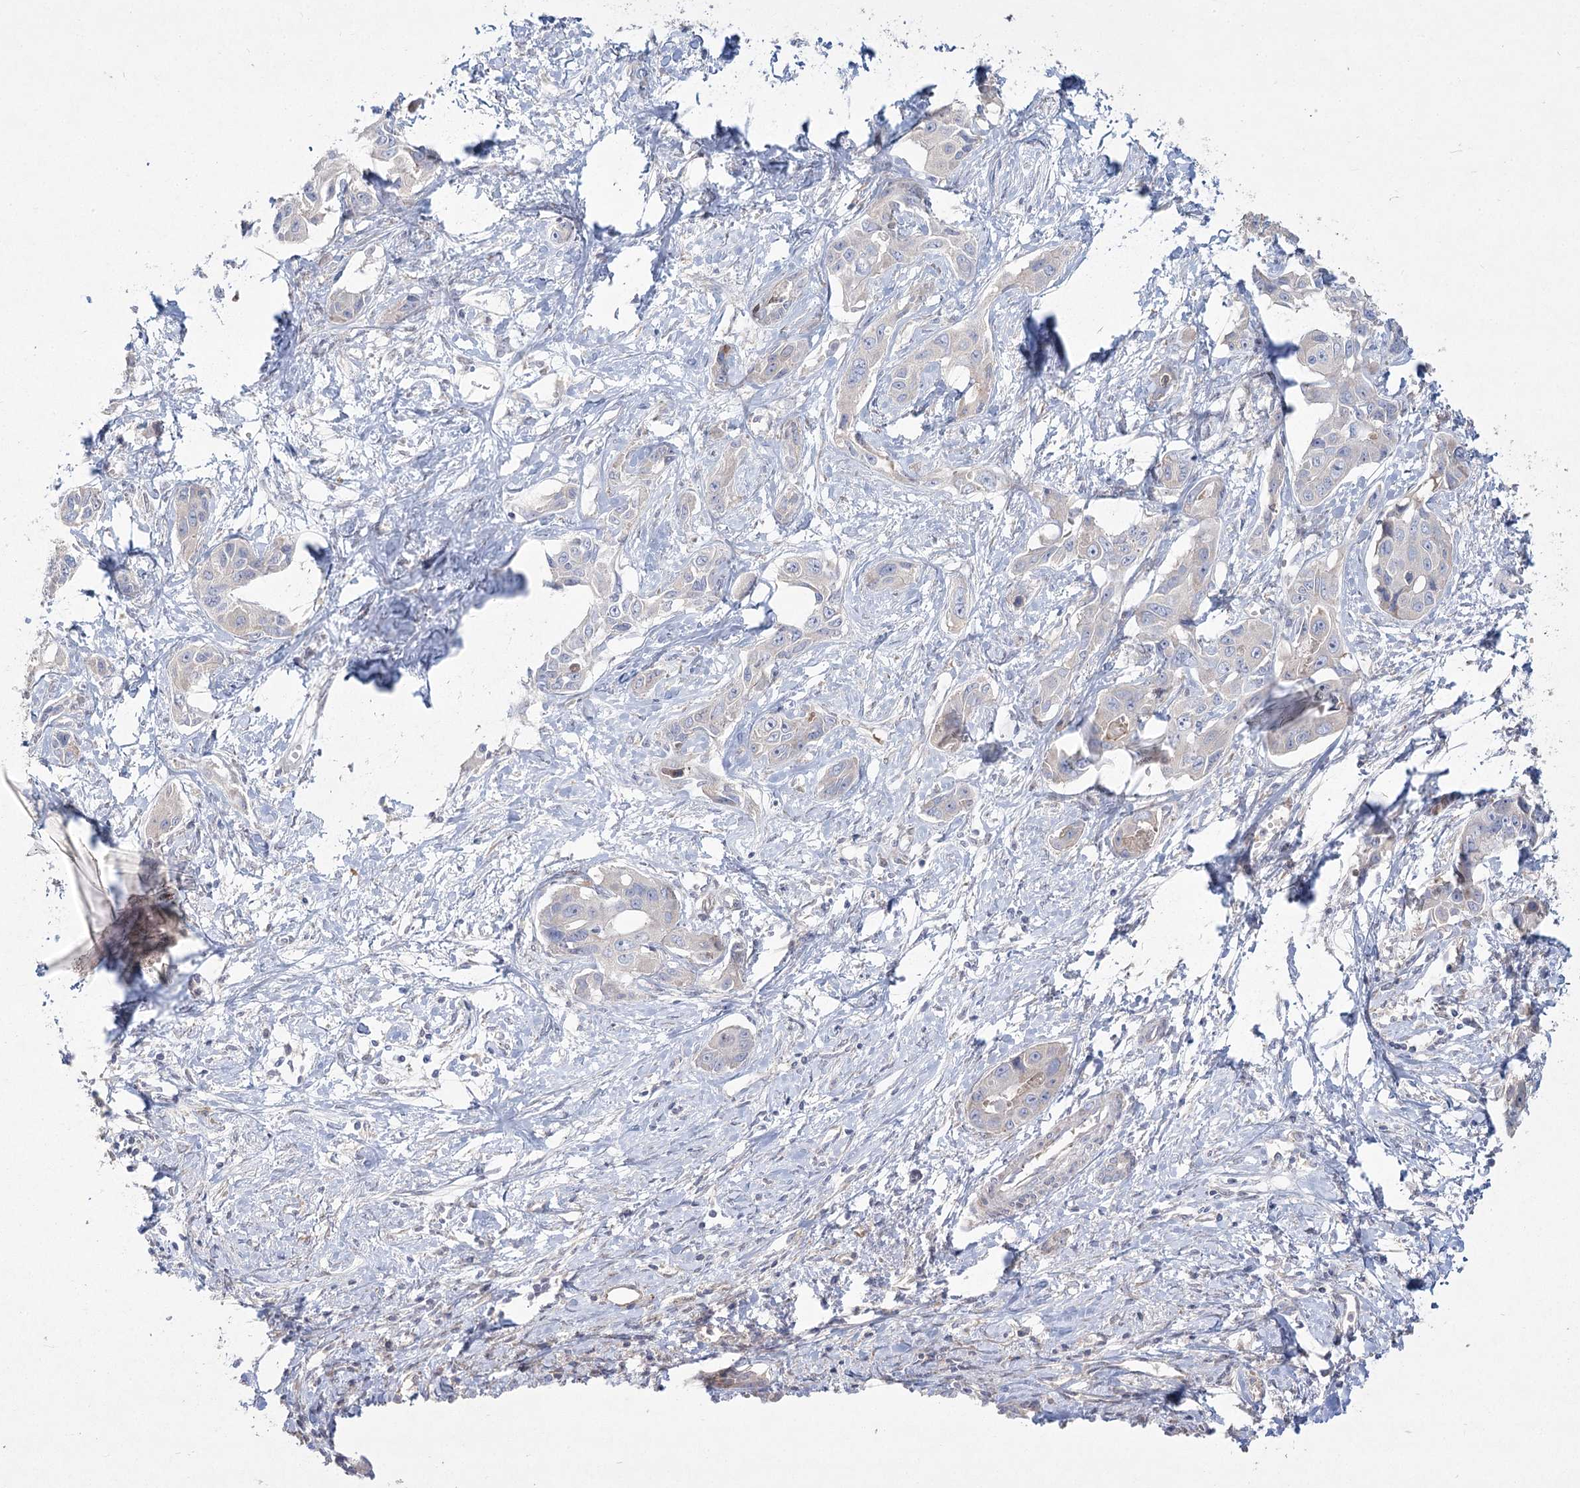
{"staining": {"intensity": "negative", "quantity": "none", "location": "none"}, "tissue": "liver cancer", "cell_type": "Tumor cells", "image_type": "cancer", "snomed": [{"axis": "morphology", "description": "Cholangiocarcinoma"}, {"axis": "topography", "description": "Liver"}], "caption": "Tumor cells are negative for protein expression in human liver cancer.", "gene": "CAMTA1", "patient": {"sex": "male", "age": 59}}